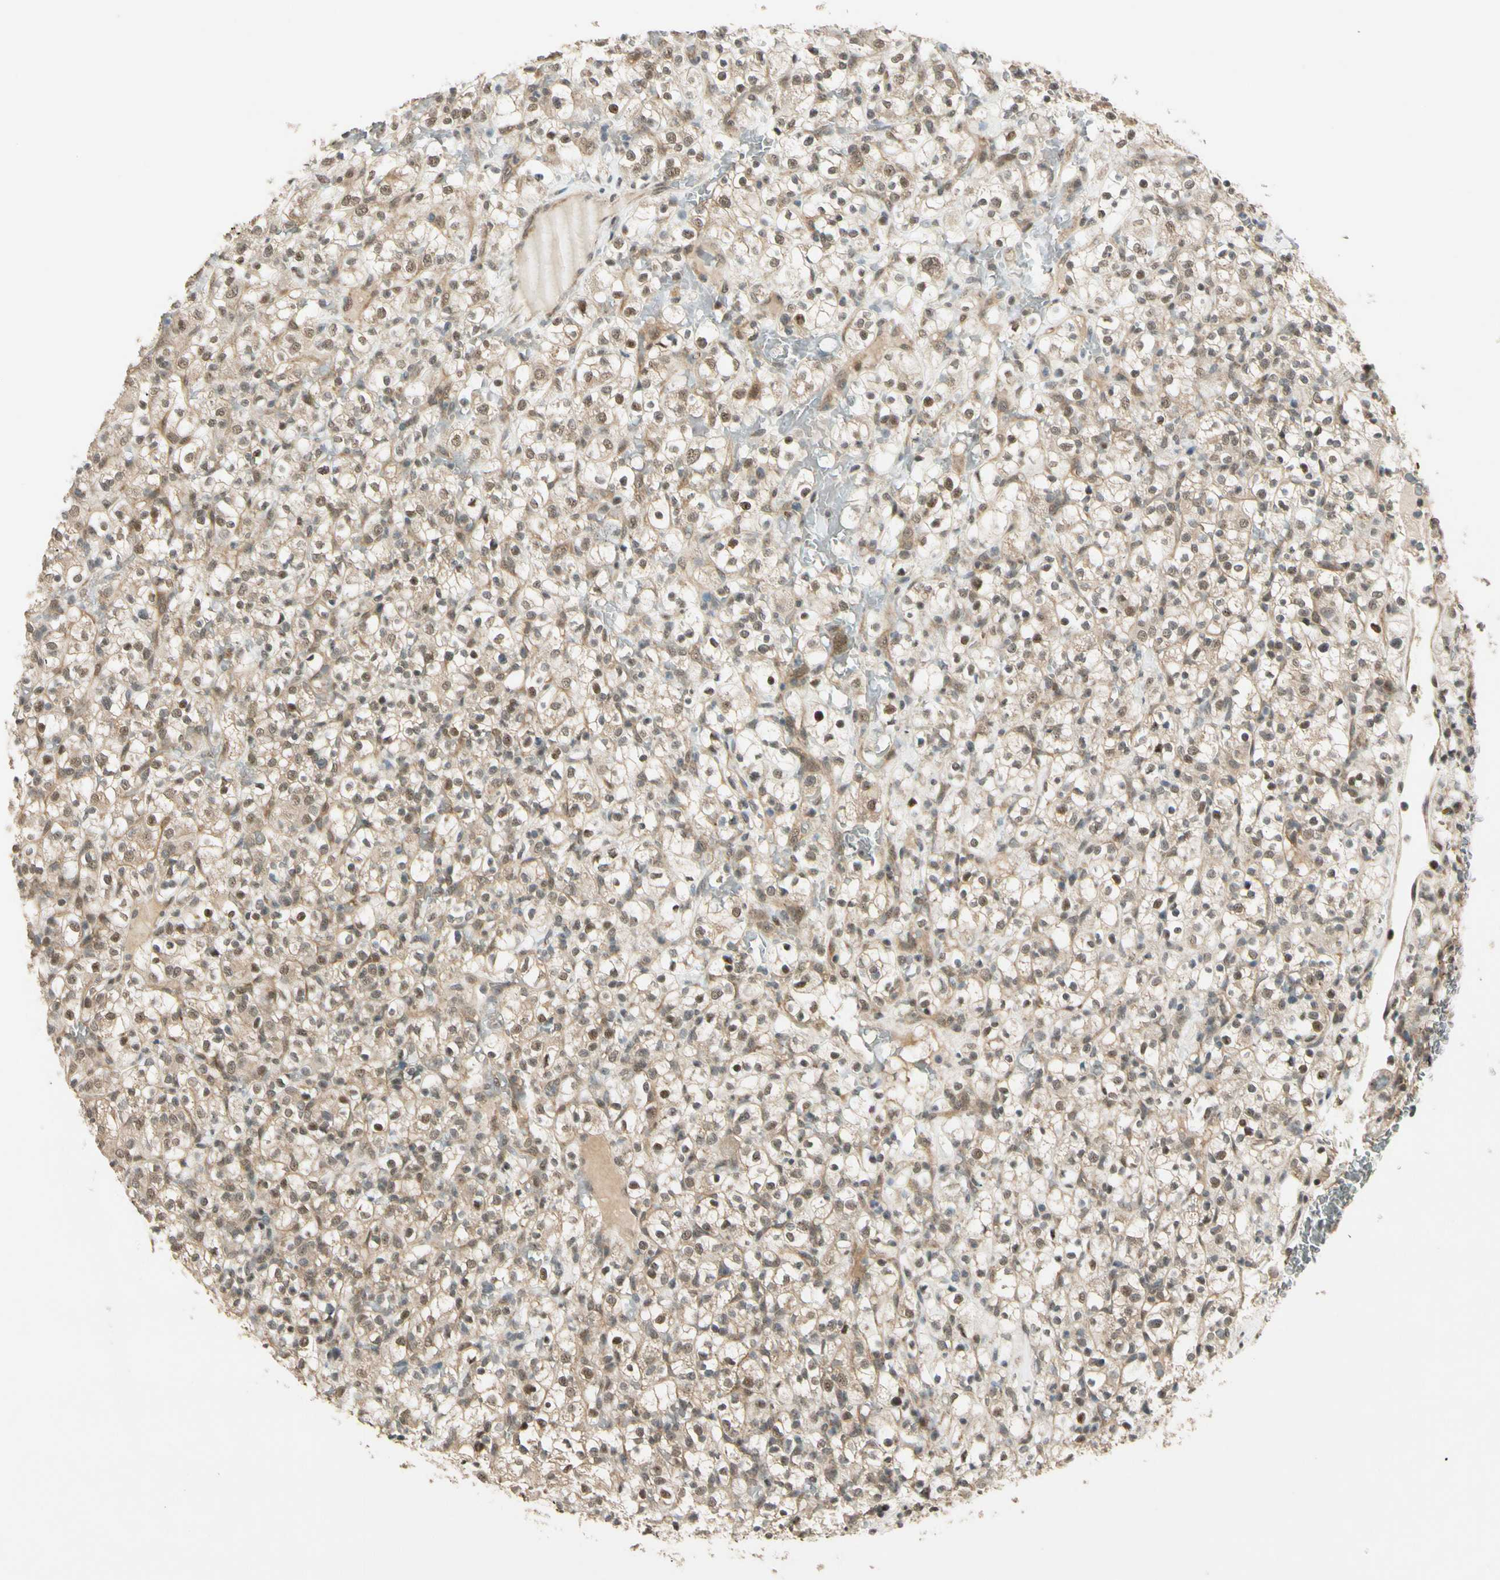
{"staining": {"intensity": "weak", "quantity": "25%-75%", "location": "cytoplasmic/membranous,nuclear"}, "tissue": "renal cancer", "cell_type": "Tumor cells", "image_type": "cancer", "snomed": [{"axis": "morphology", "description": "Normal tissue, NOS"}, {"axis": "morphology", "description": "Adenocarcinoma, NOS"}, {"axis": "topography", "description": "Kidney"}], "caption": "Human adenocarcinoma (renal) stained with a protein marker shows weak staining in tumor cells.", "gene": "MCPH1", "patient": {"sex": "female", "age": 72}}